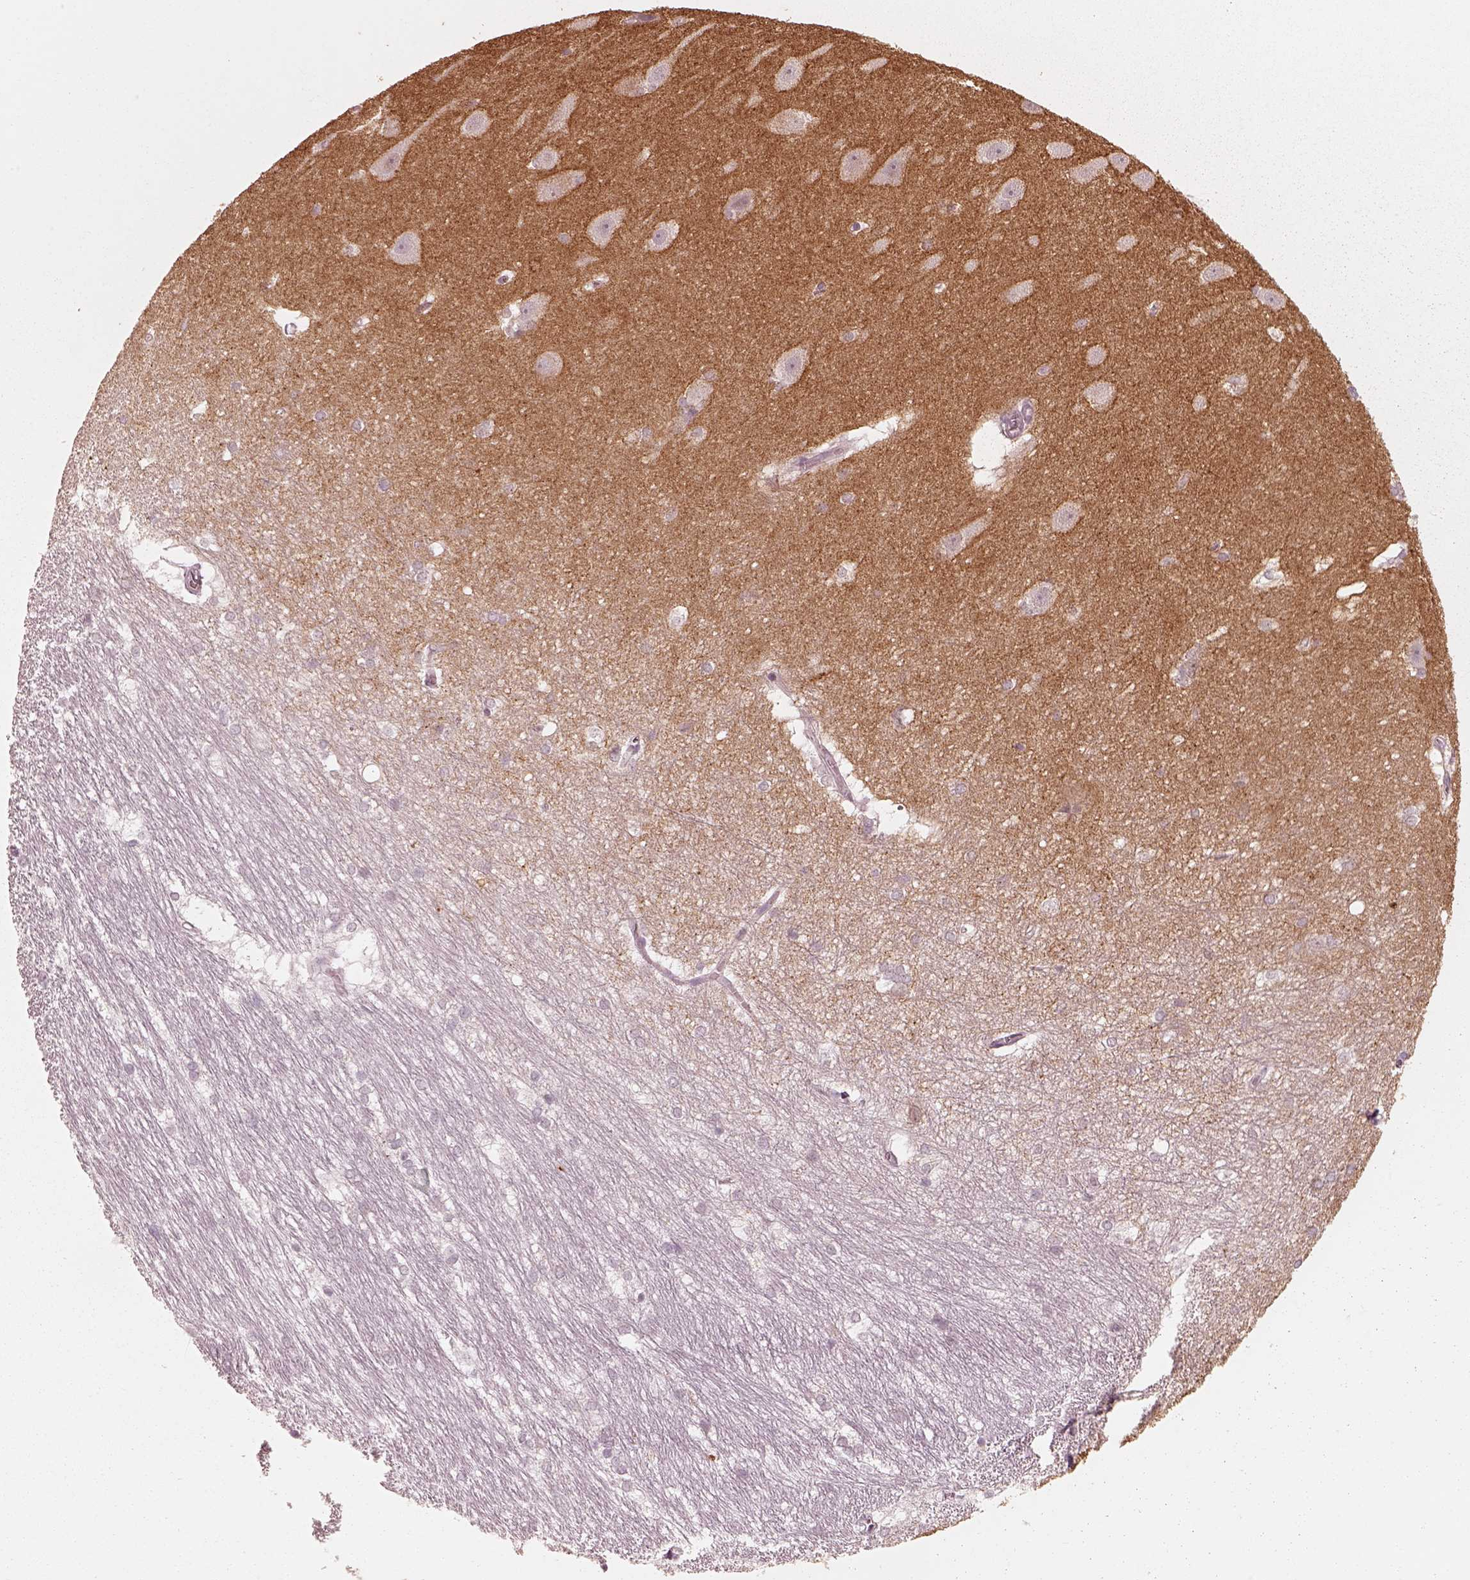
{"staining": {"intensity": "negative", "quantity": "none", "location": "none"}, "tissue": "hippocampus", "cell_type": "Glial cells", "image_type": "normal", "snomed": [{"axis": "morphology", "description": "Normal tissue, NOS"}, {"axis": "topography", "description": "Cerebral cortex"}, {"axis": "topography", "description": "Hippocampus"}], "caption": "This is an IHC histopathology image of normal human hippocampus. There is no expression in glial cells.", "gene": "RAB3C", "patient": {"sex": "female", "age": 19}}